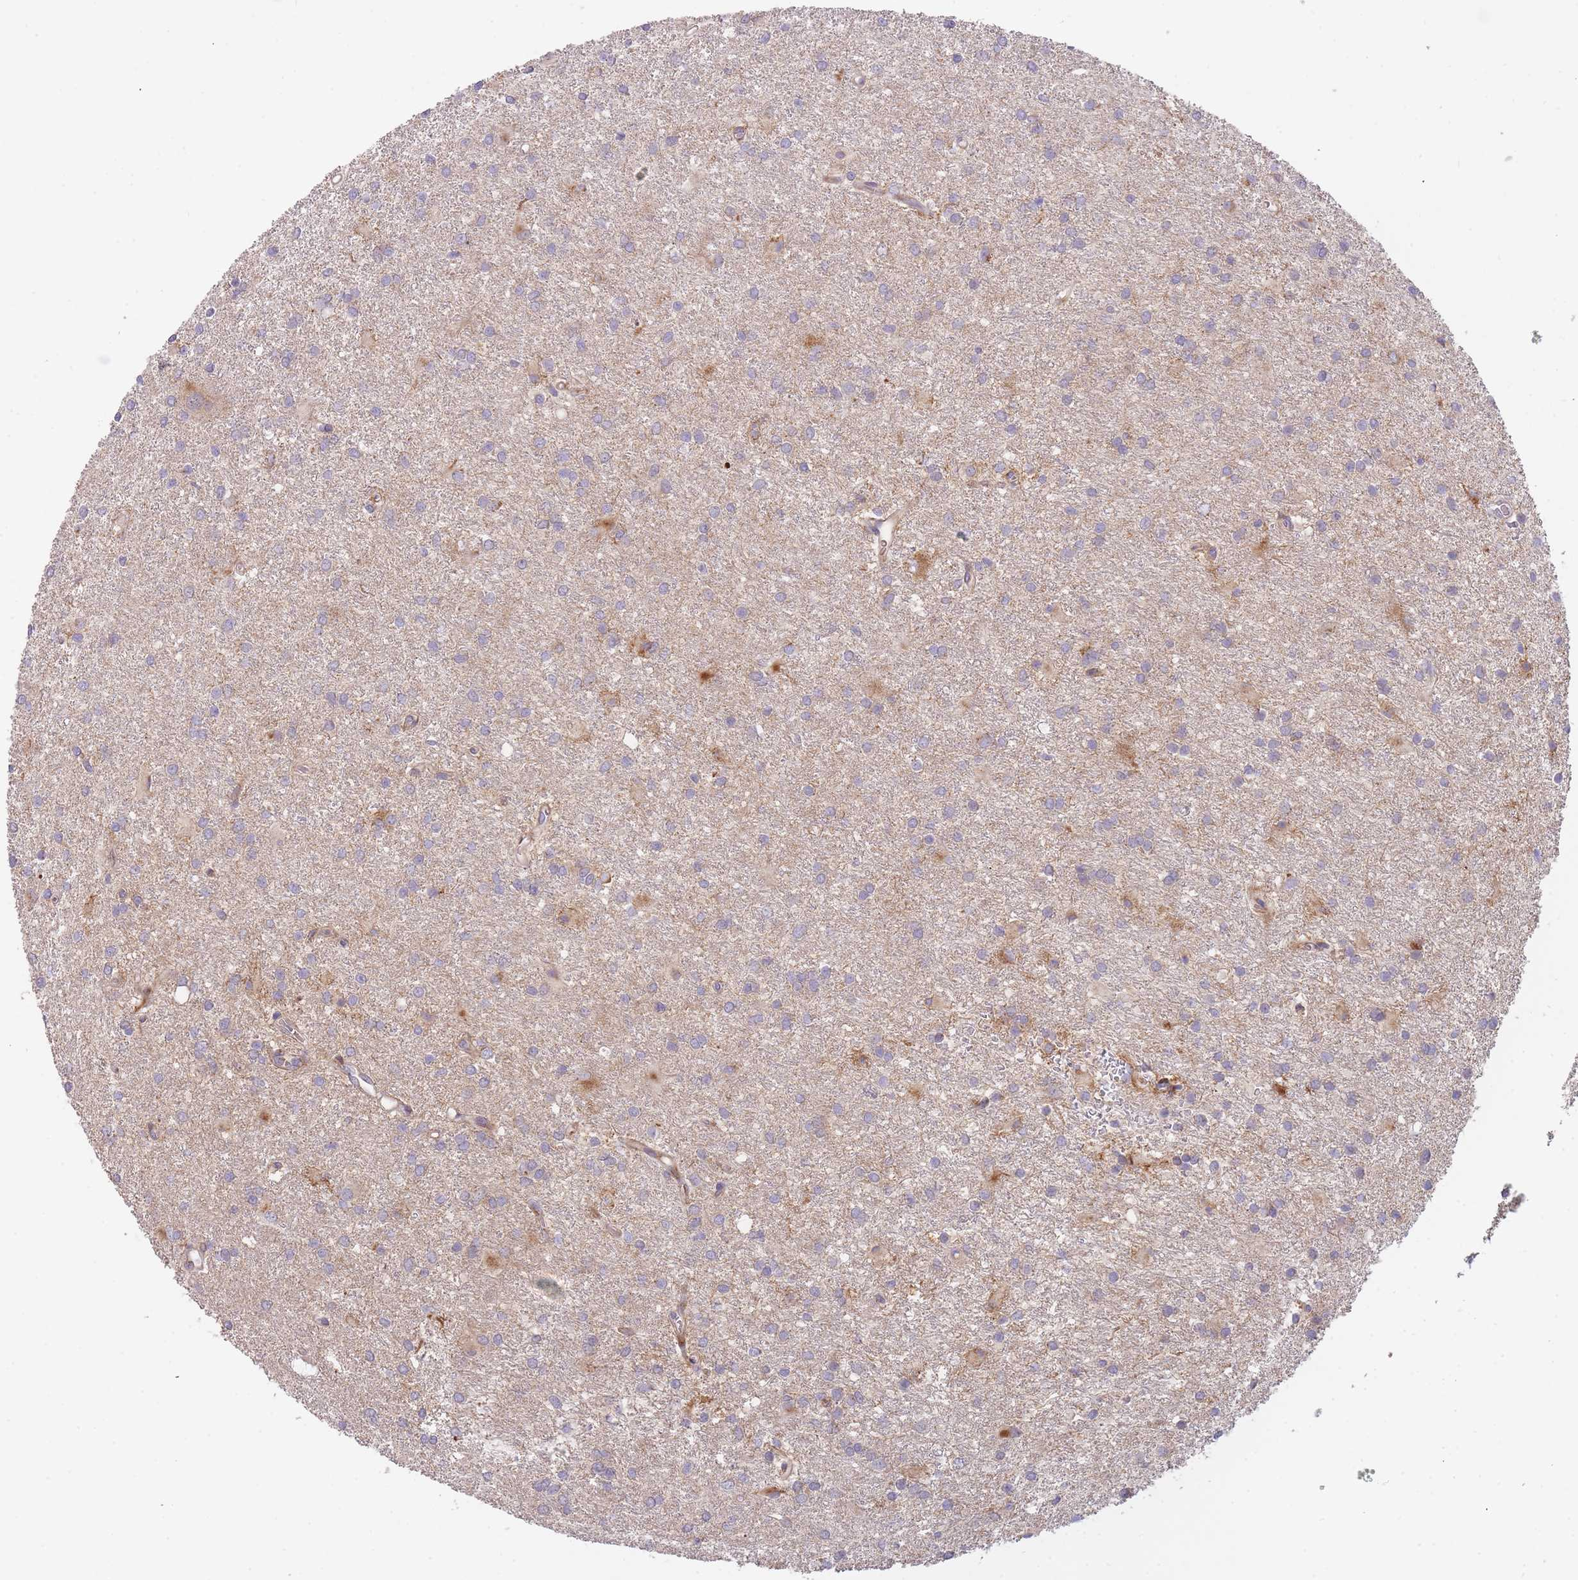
{"staining": {"intensity": "negative", "quantity": "none", "location": "none"}, "tissue": "glioma", "cell_type": "Tumor cells", "image_type": "cancer", "snomed": [{"axis": "morphology", "description": "Glioma, malignant, High grade"}, {"axis": "topography", "description": "Brain"}], "caption": "This is a histopathology image of immunohistochemistry (IHC) staining of glioma, which shows no positivity in tumor cells.", "gene": "ATP5MC2", "patient": {"sex": "female", "age": 50}}